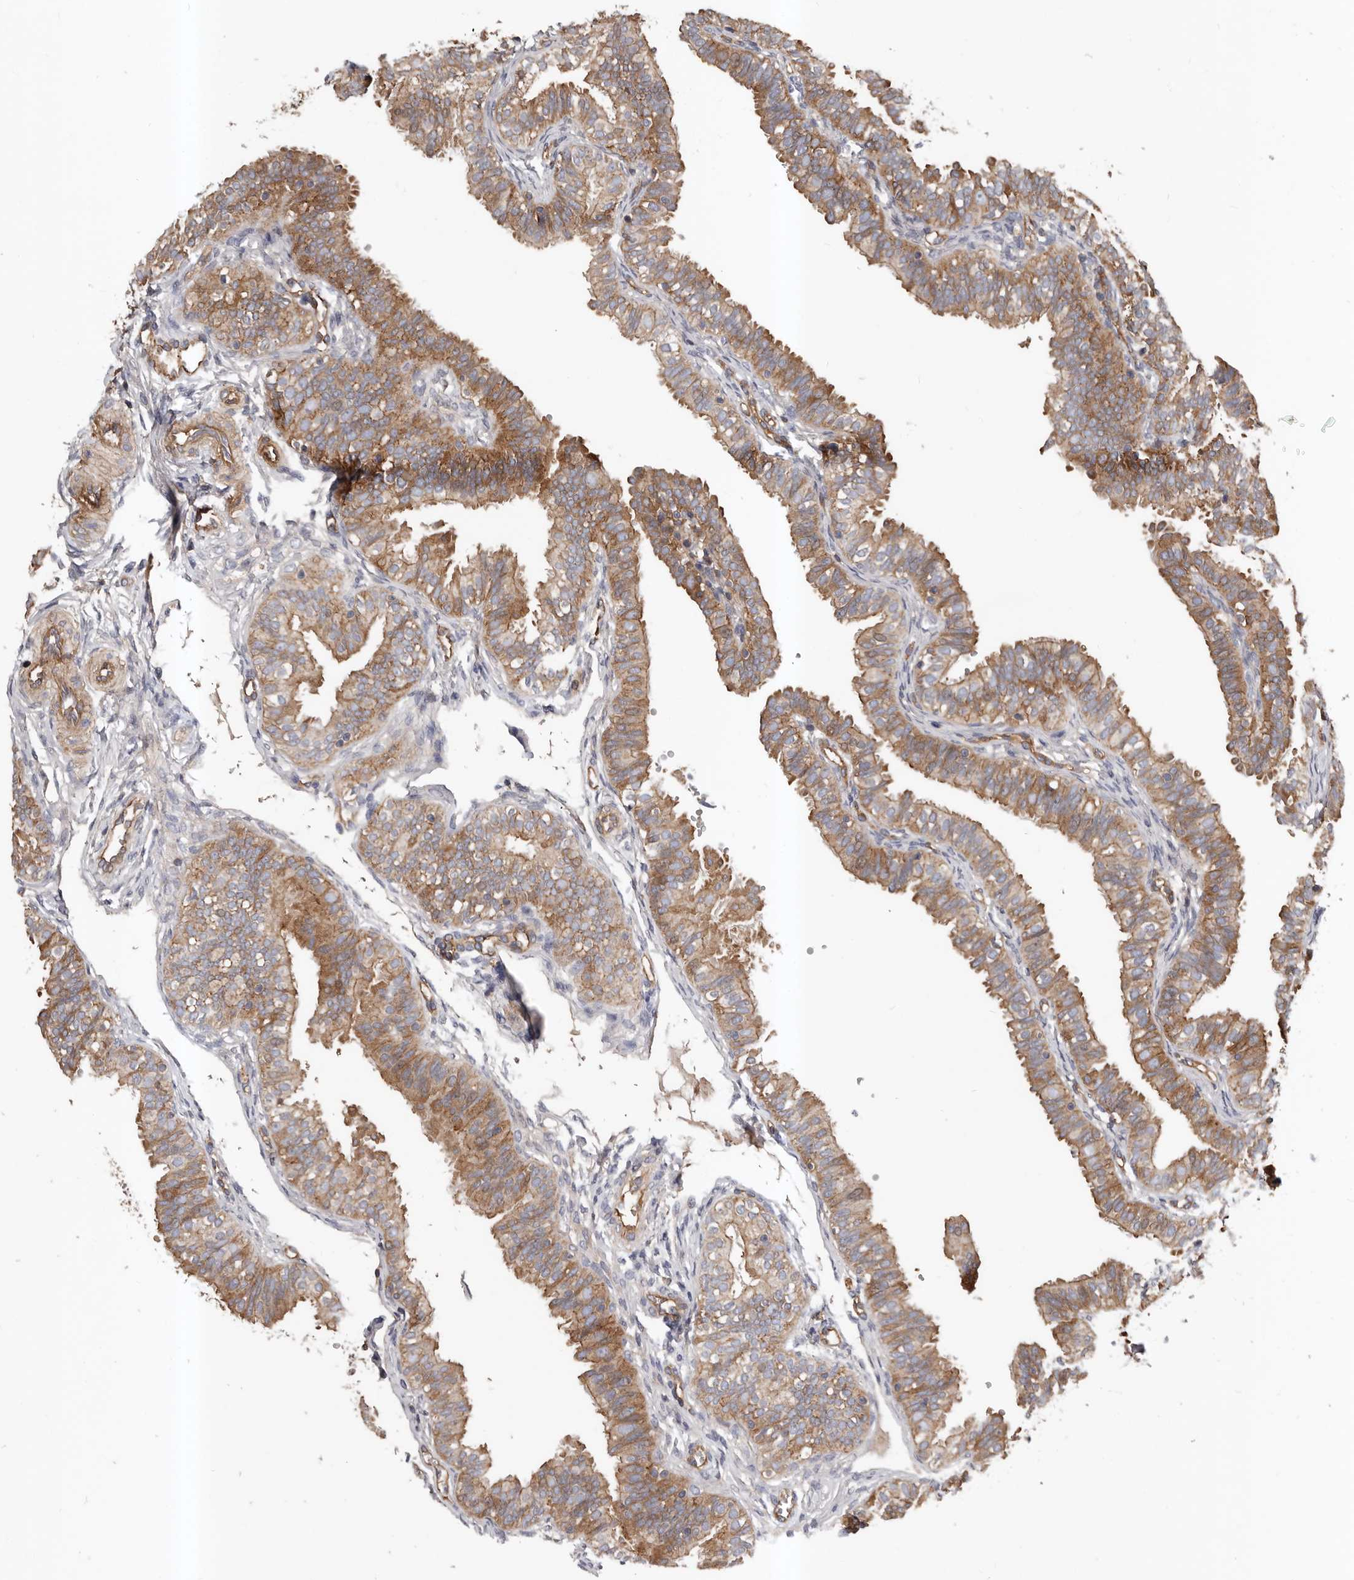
{"staining": {"intensity": "moderate", "quantity": ">75%", "location": "cytoplasmic/membranous"}, "tissue": "fallopian tube", "cell_type": "Glandular cells", "image_type": "normal", "snomed": [{"axis": "morphology", "description": "Normal tissue, NOS"}, {"axis": "topography", "description": "Fallopian tube"}], "caption": "Benign fallopian tube shows moderate cytoplasmic/membranous expression in about >75% of glandular cells Nuclei are stained in blue..", "gene": "PNRC2", "patient": {"sex": "female", "age": 35}}